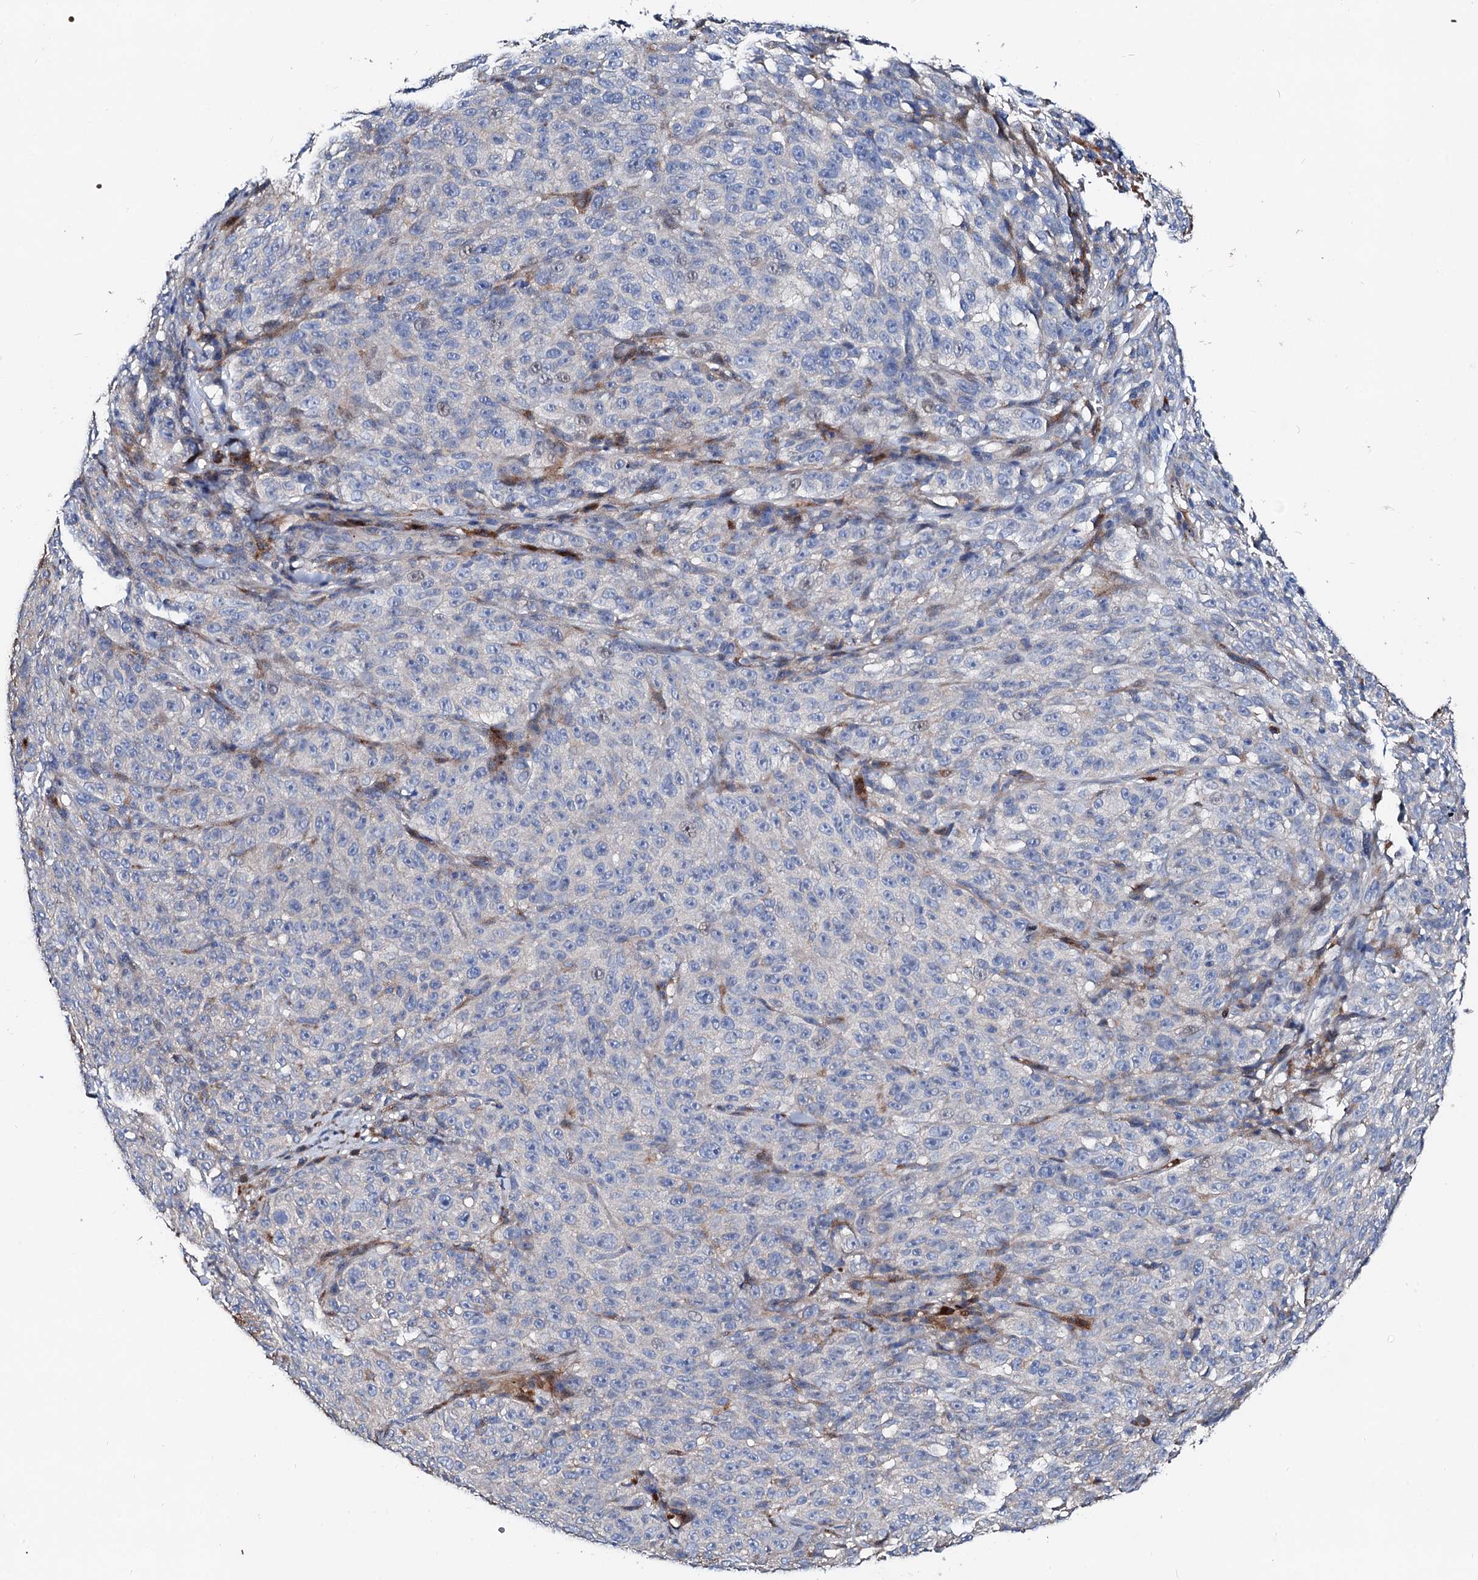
{"staining": {"intensity": "negative", "quantity": "none", "location": "none"}, "tissue": "melanoma", "cell_type": "Tumor cells", "image_type": "cancer", "snomed": [{"axis": "morphology", "description": "Malignant melanoma, NOS"}, {"axis": "topography", "description": "Skin"}], "caption": "A micrograph of malignant melanoma stained for a protein exhibits no brown staining in tumor cells.", "gene": "SLC10A7", "patient": {"sex": "female", "age": 82}}